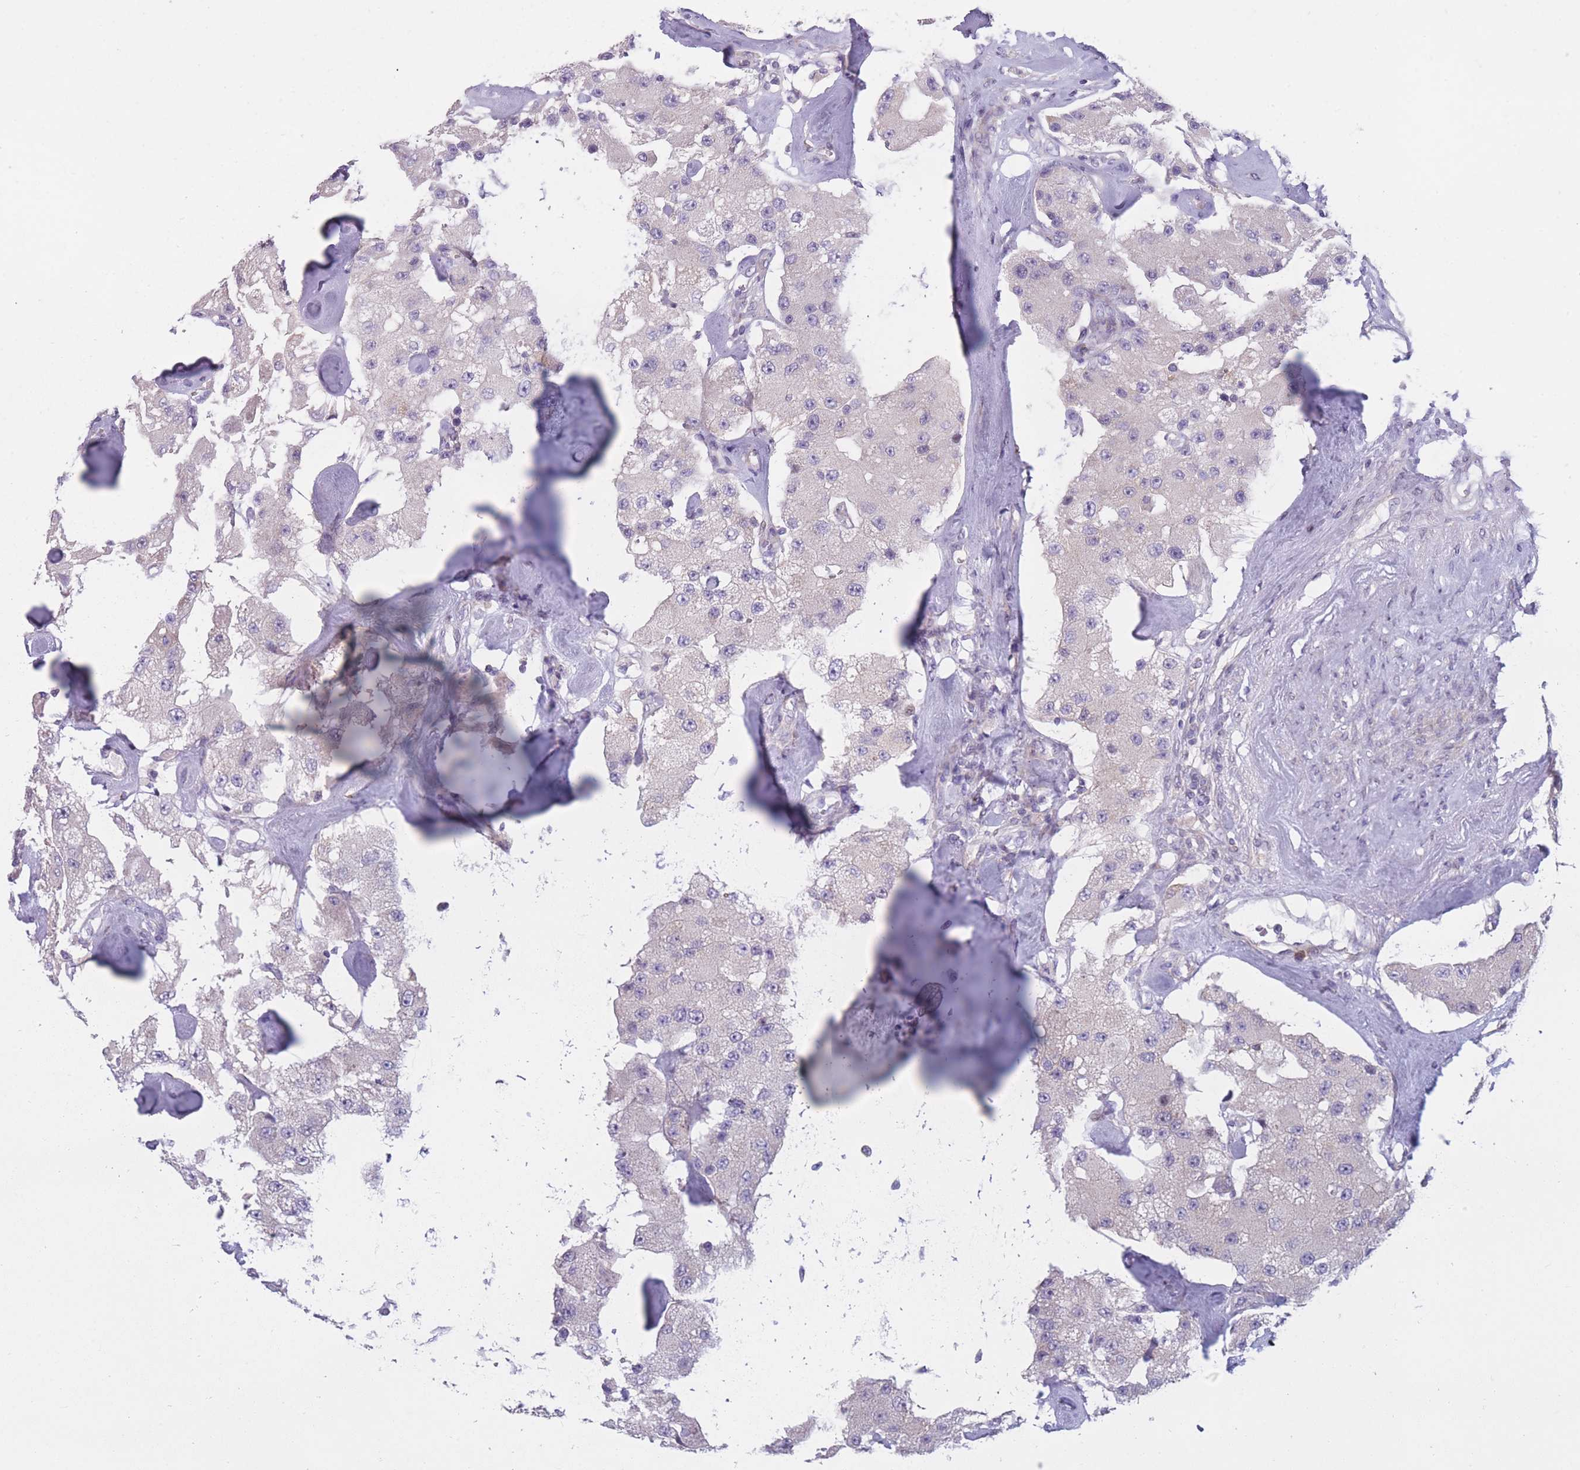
{"staining": {"intensity": "negative", "quantity": "none", "location": "none"}, "tissue": "carcinoid", "cell_type": "Tumor cells", "image_type": "cancer", "snomed": [{"axis": "morphology", "description": "Carcinoid, malignant, NOS"}, {"axis": "topography", "description": "Pancreas"}], "caption": "An IHC photomicrograph of malignant carcinoid is shown. There is no staining in tumor cells of malignant carcinoid.", "gene": "PDE4A", "patient": {"sex": "male", "age": 41}}